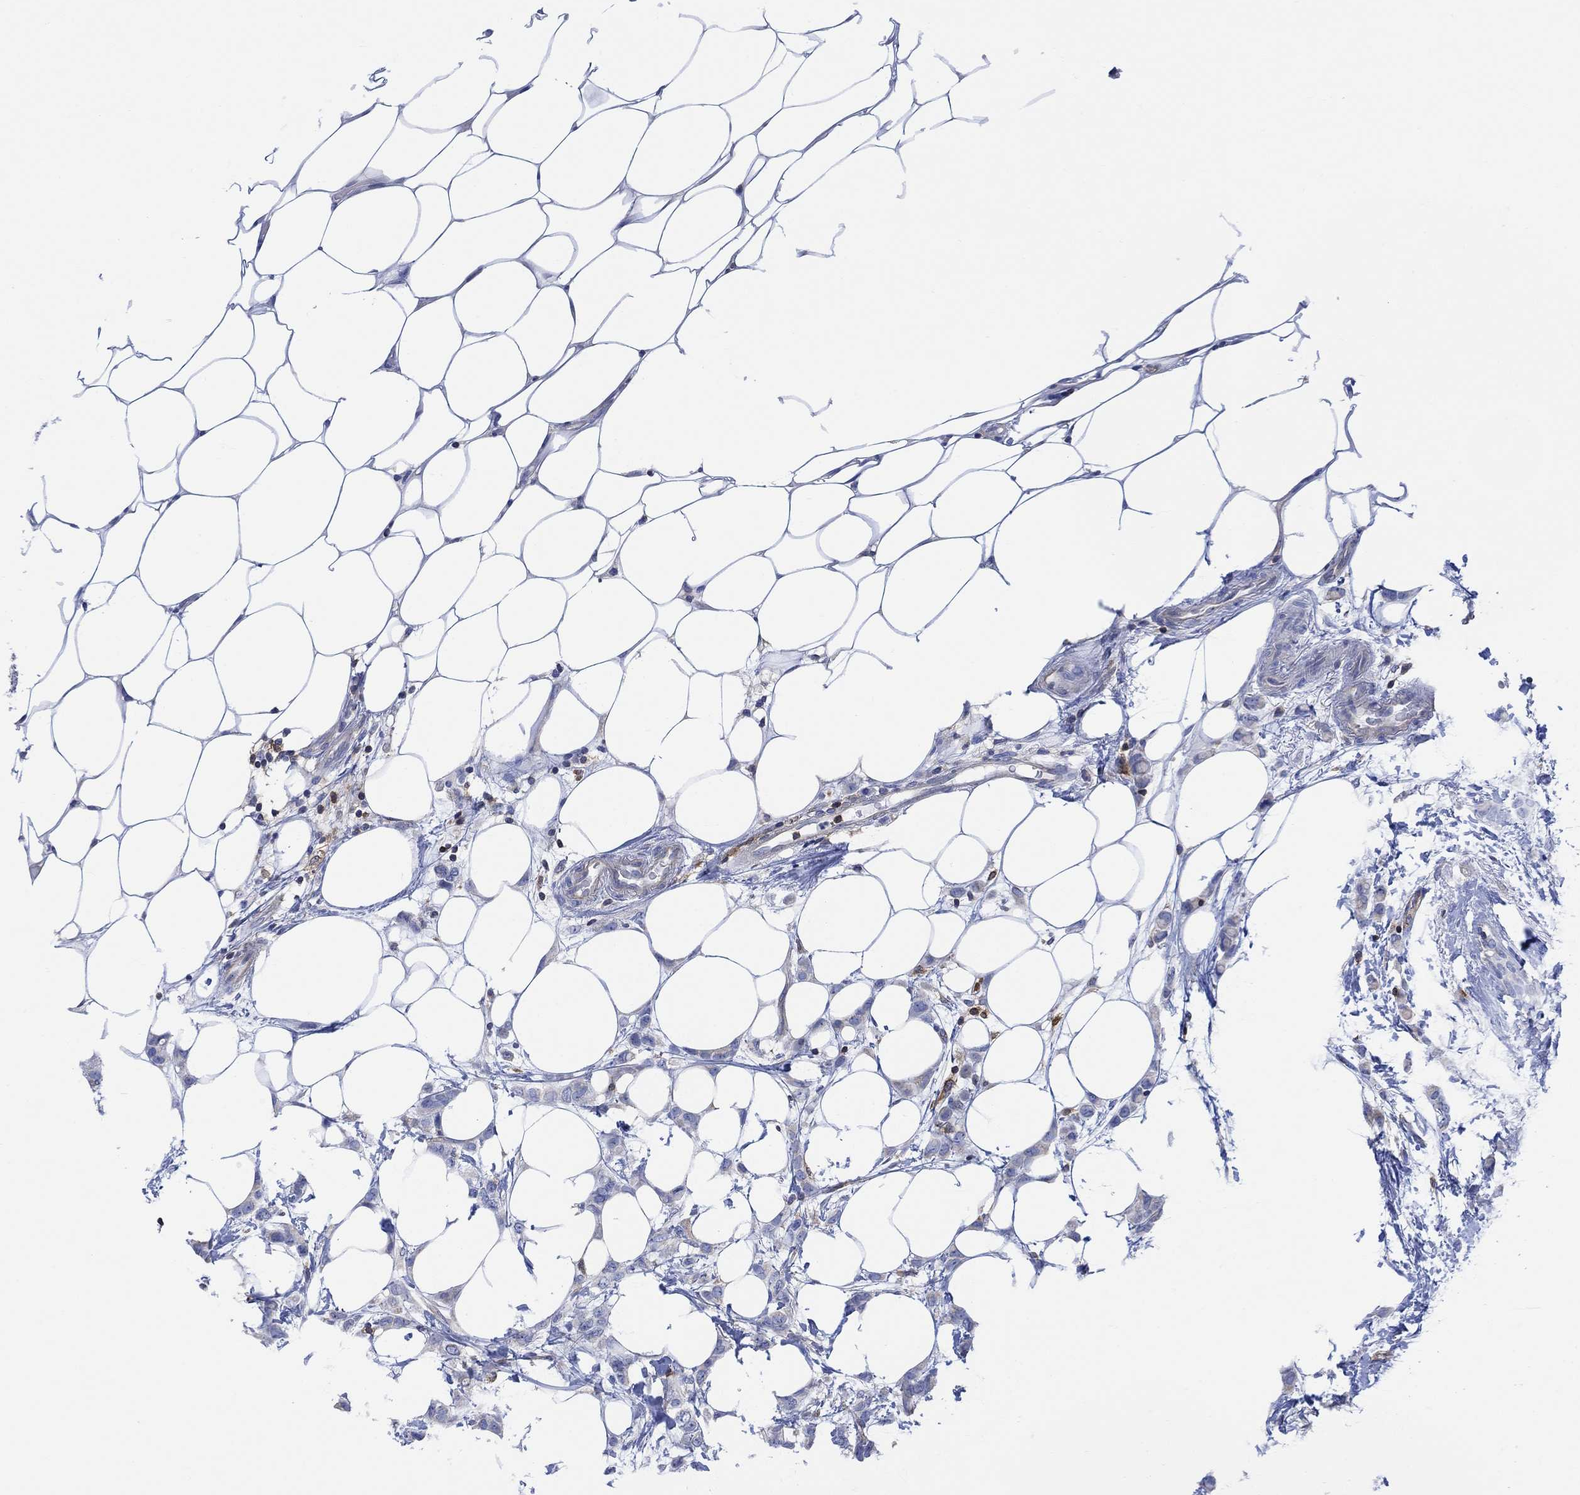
{"staining": {"intensity": "moderate", "quantity": "<25%", "location": "cytoplasmic/membranous"}, "tissue": "breast cancer", "cell_type": "Tumor cells", "image_type": "cancer", "snomed": [{"axis": "morphology", "description": "Lobular carcinoma"}, {"axis": "topography", "description": "Breast"}], "caption": "Human breast lobular carcinoma stained with a protein marker displays moderate staining in tumor cells.", "gene": "GBP5", "patient": {"sex": "female", "age": 66}}